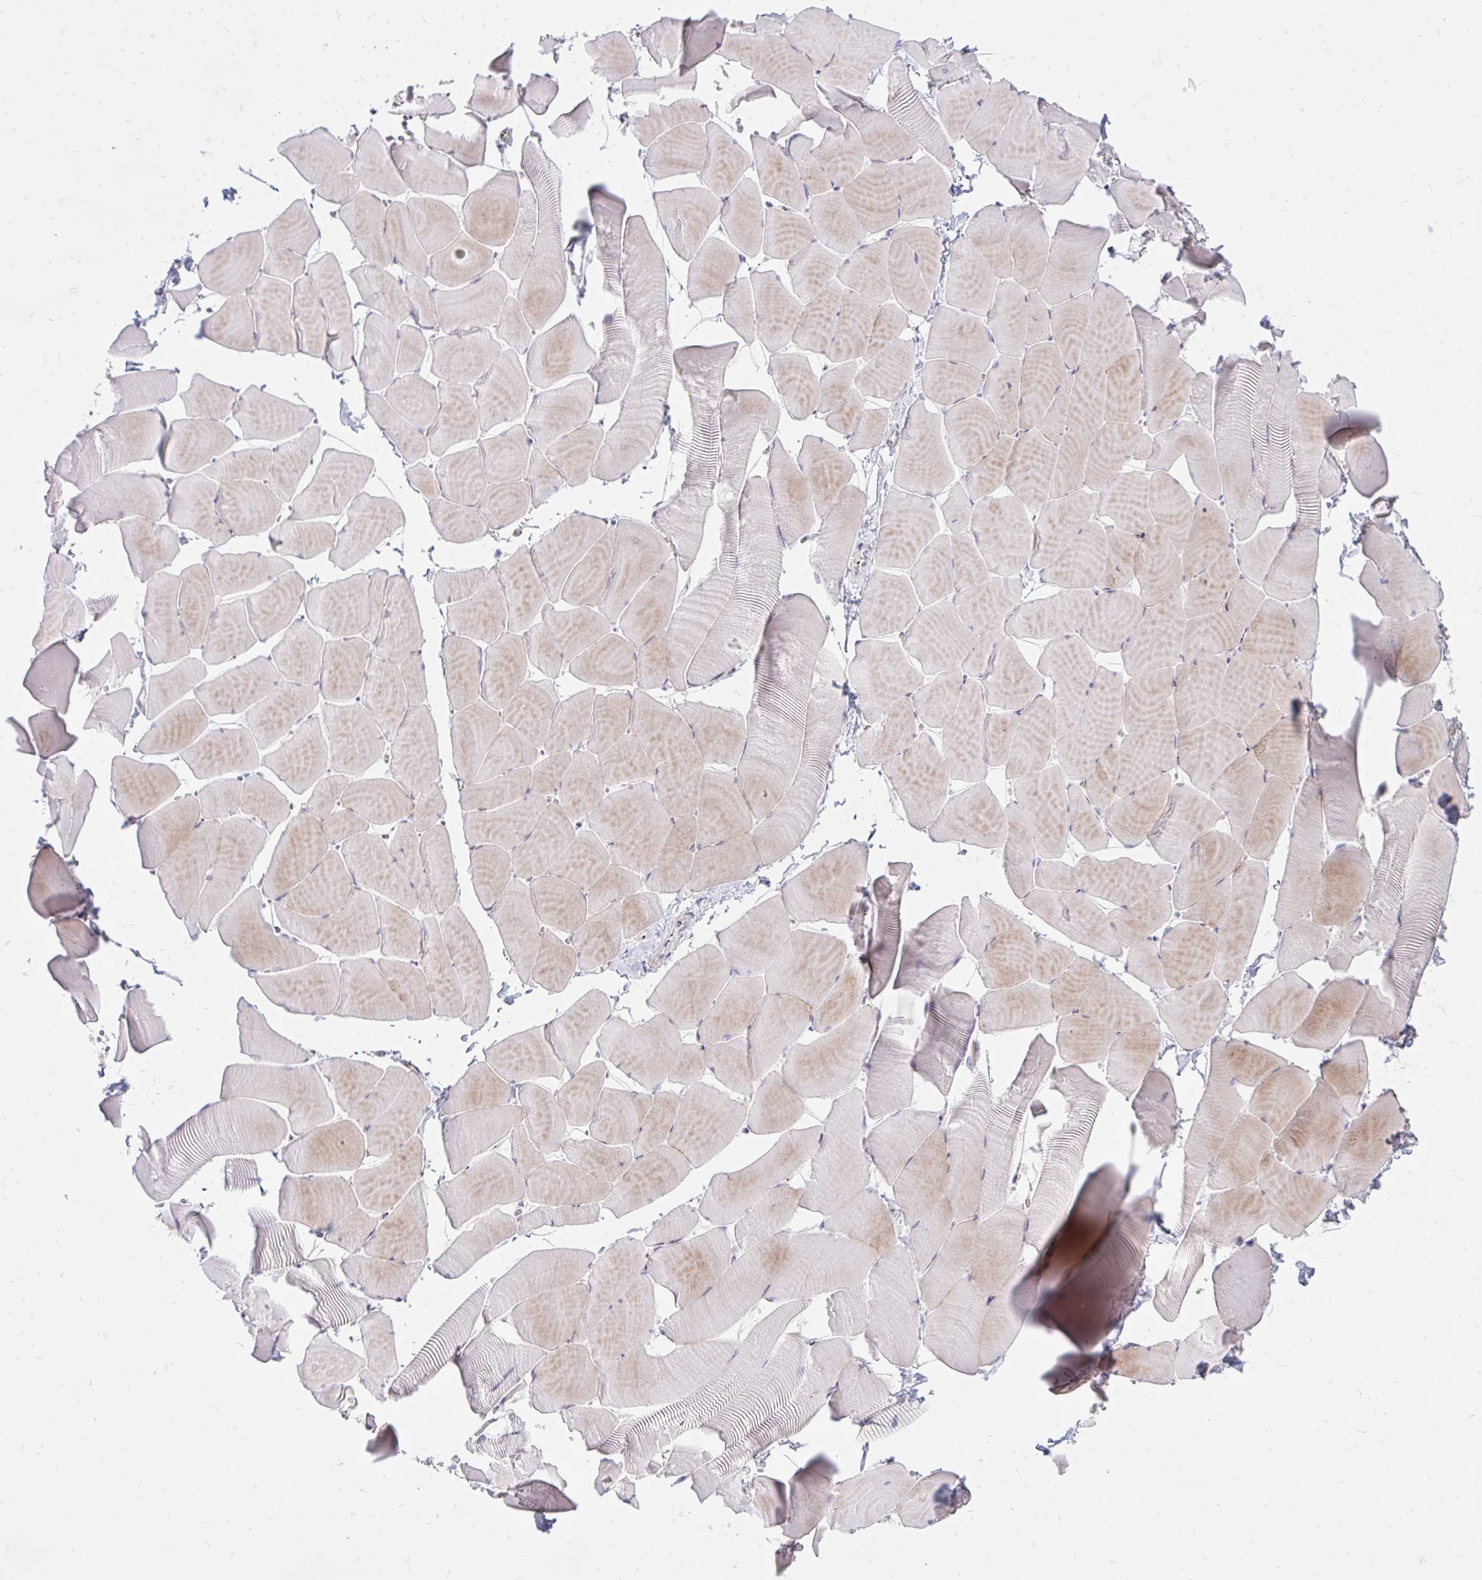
{"staining": {"intensity": "weak", "quantity": "25%-75%", "location": "cytoplasmic/membranous"}, "tissue": "skeletal muscle", "cell_type": "Myocytes", "image_type": "normal", "snomed": [{"axis": "morphology", "description": "Normal tissue, NOS"}, {"axis": "topography", "description": "Skeletal muscle"}], "caption": "Benign skeletal muscle exhibits weak cytoplasmic/membranous staining in about 25%-75% of myocytes, visualized by immunohistochemistry. Nuclei are stained in blue.", "gene": "RAB6A", "patient": {"sex": "male", "age": 25}}